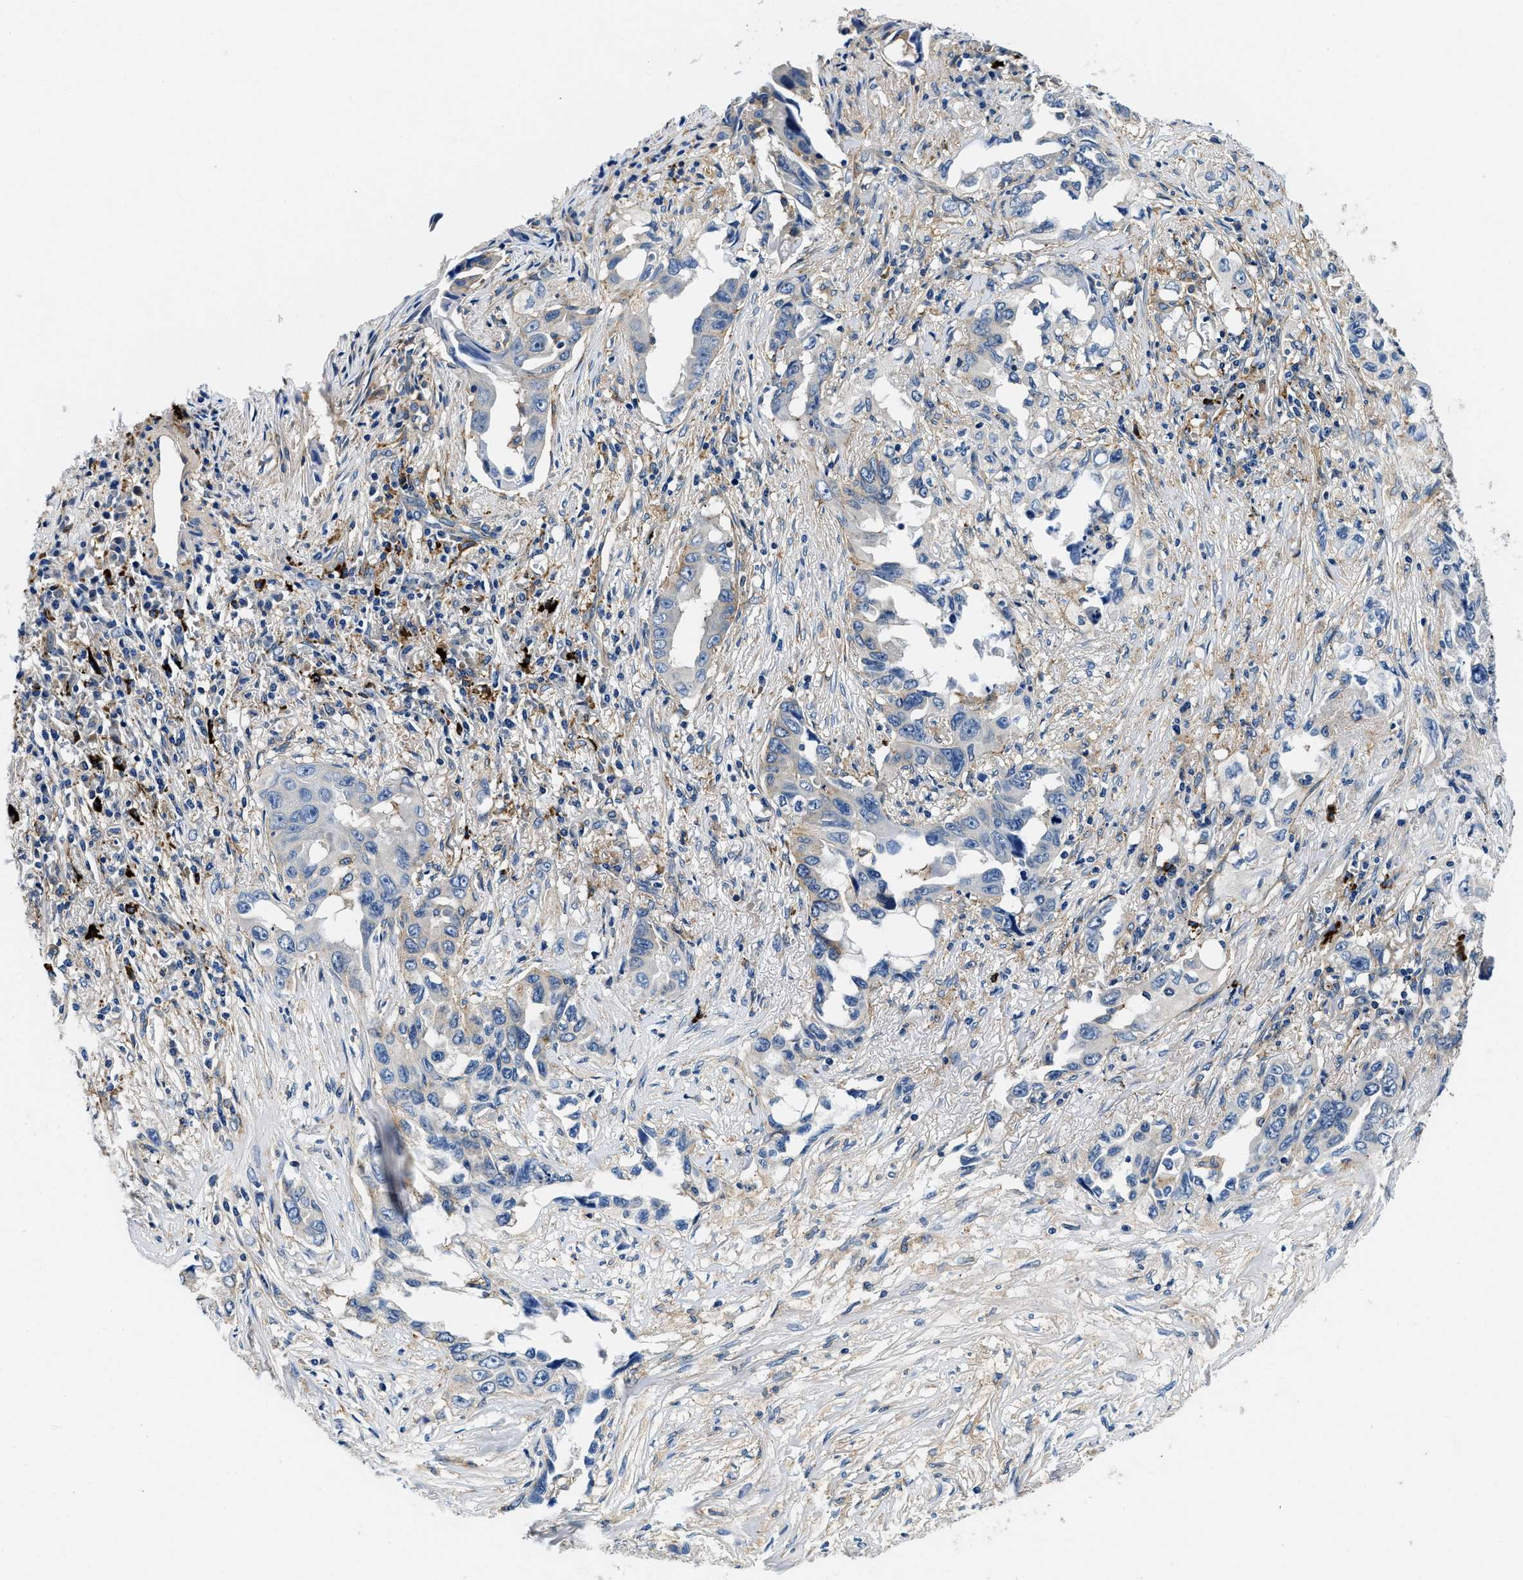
{"staining": {"intensity": "weak", "quantity": "<25%", "location": "cytoplasmic/membranous"}, "tissue": "lung cancer", "cell_type": "Tumor cells", "image_type": "cancer", "snomed": [{"axis": "morphology", "description": "Adenocarcinoma, NOS"}, {"axis": "topography", "description": "Lung"}], "caption": "Micrograph shows no significant protein positivity in tumor cells of lung cancer (adenocarcinoma).", "gene": "ZFAND3", "patient": {"sex": "female", "age": 51}}